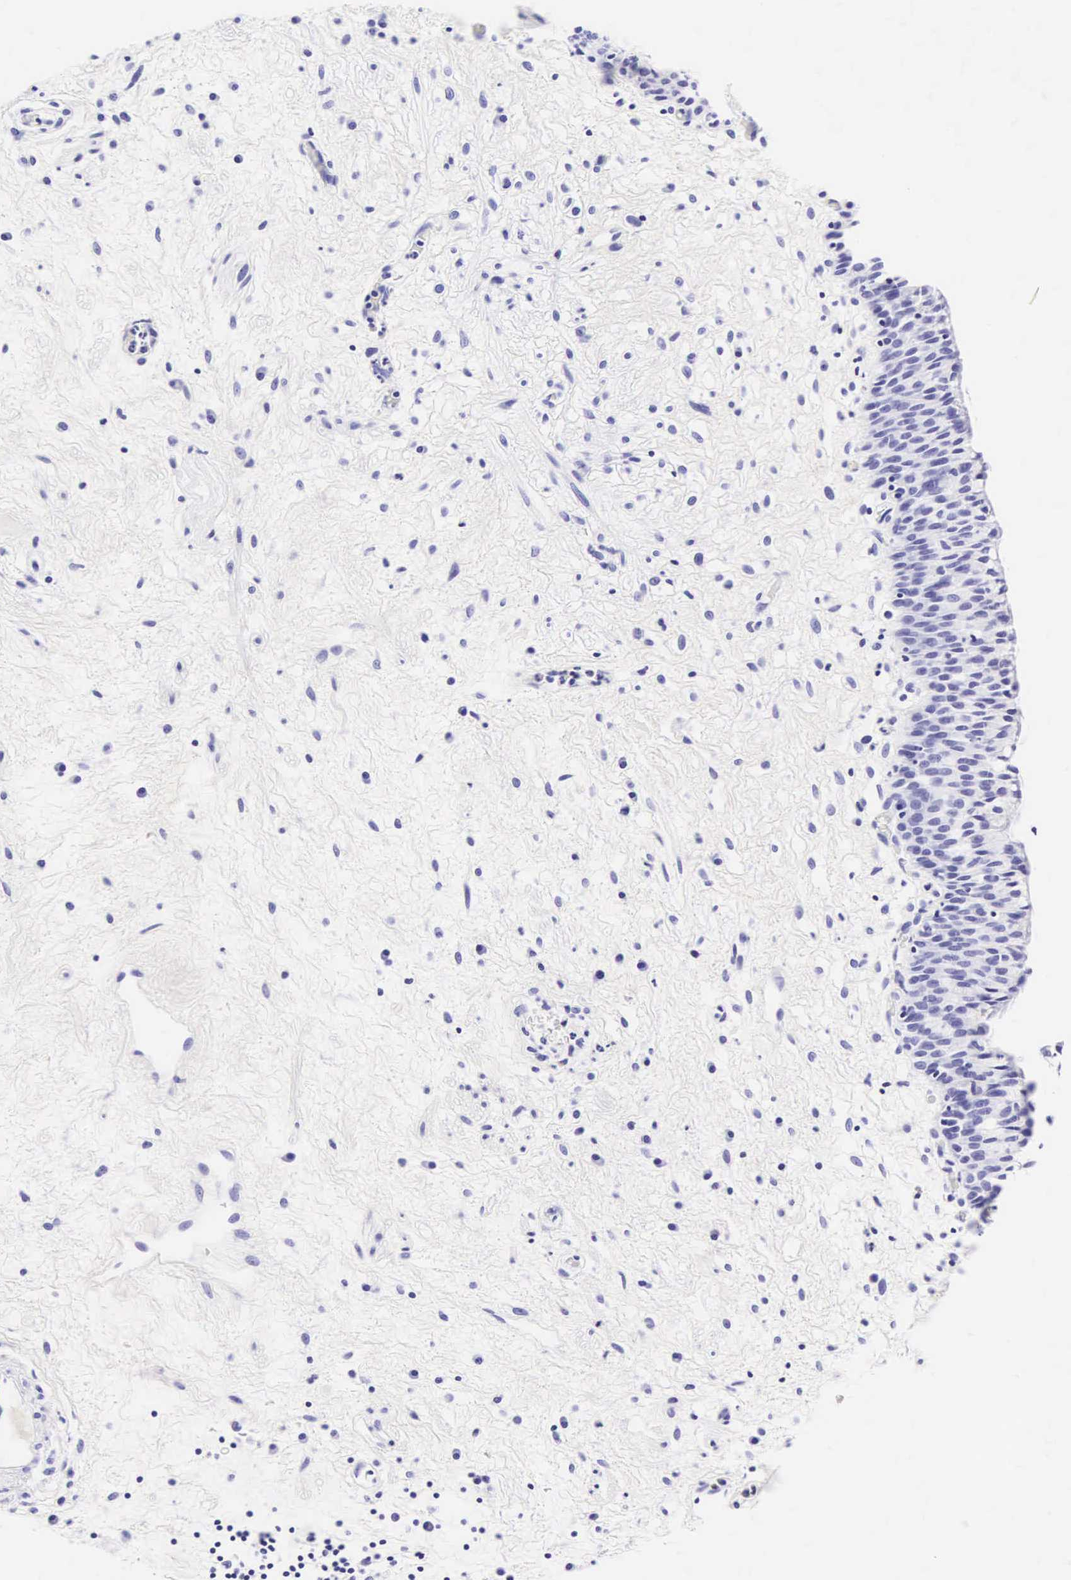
{"staining": {"intensity": "negative", "quantity": "none", "location": "none"}, "tissue": "urinary bladder", "cell_type": "Urothelial cells", "image_type": "normal", "snomed": [{"axis": "morphology", "description": "Normal tissue, NOS"}, {"axis": "topography", "description": "Urinary bladder"}], "caption": "Immunohistochemistry (IHC) of unremarkable urinary bladder shows no expression in urothelial cells. Nuclei are stained in blue.", "gene": "CD1A", "patient": {"sex": "male", "age": 48}}